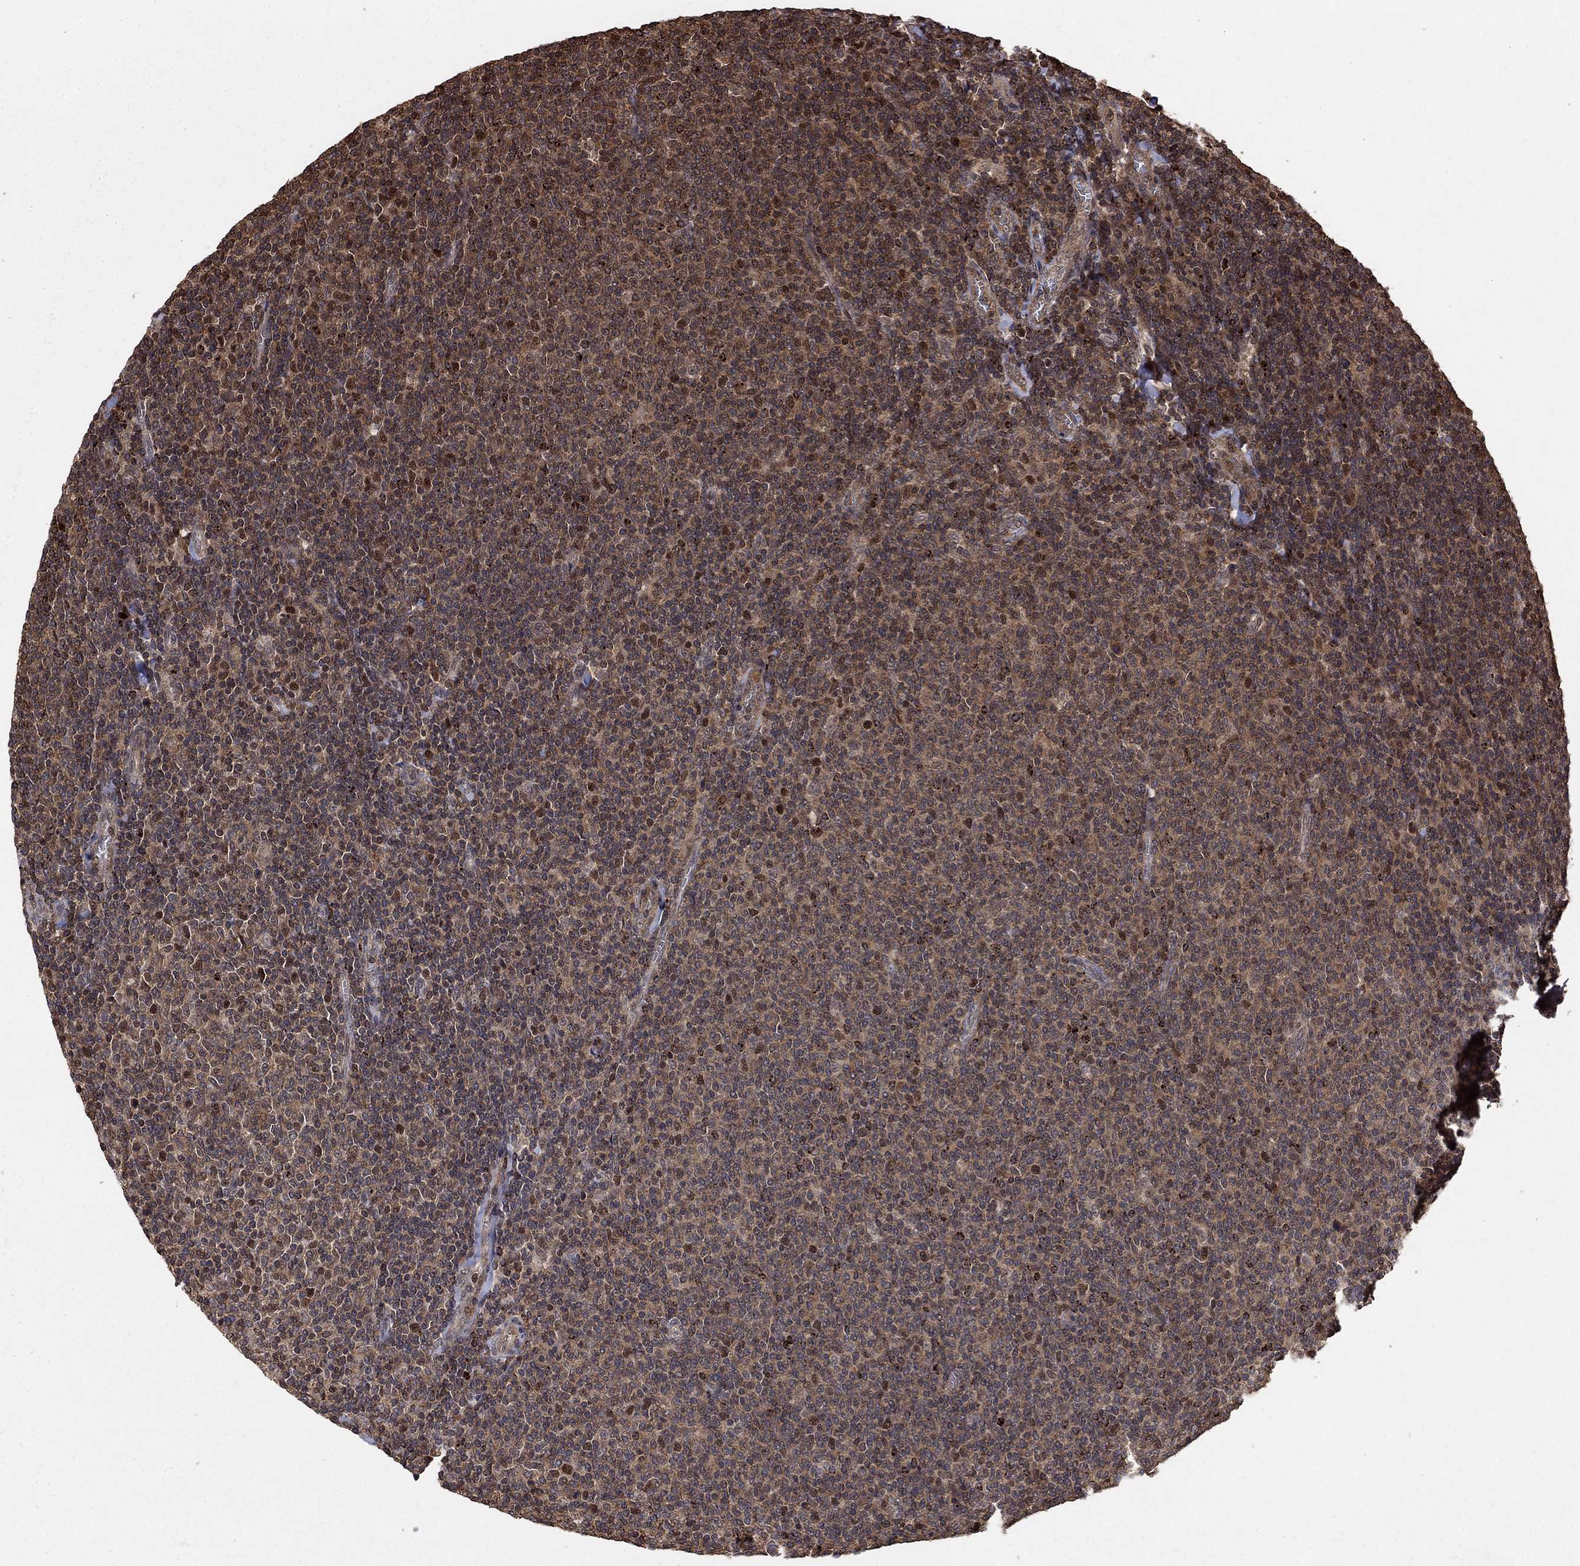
{"staining": {"intensity": "moderate", "quantity": ">75%", "location": "cytoplasmic/membranous"}, "tissue": "lymphoma", "cell_type": "Tumor cells", "image_type": "cancer", "snomed": [{"axis": "morphology", "description": "Malignant lymphoma, non-Hodgkin's type, Low grade"}, {"axis": "topography", "description": "Lymph node"}], "caption": "This photomicrograph exhibits immunohistochemistry staining of human lymphoma, with medium moderate cytoplasmic/membranous expression in approximately >75% of tumor cells.", "gene": "CCDC66", "patient": {"sex": "male", "age": 52}}